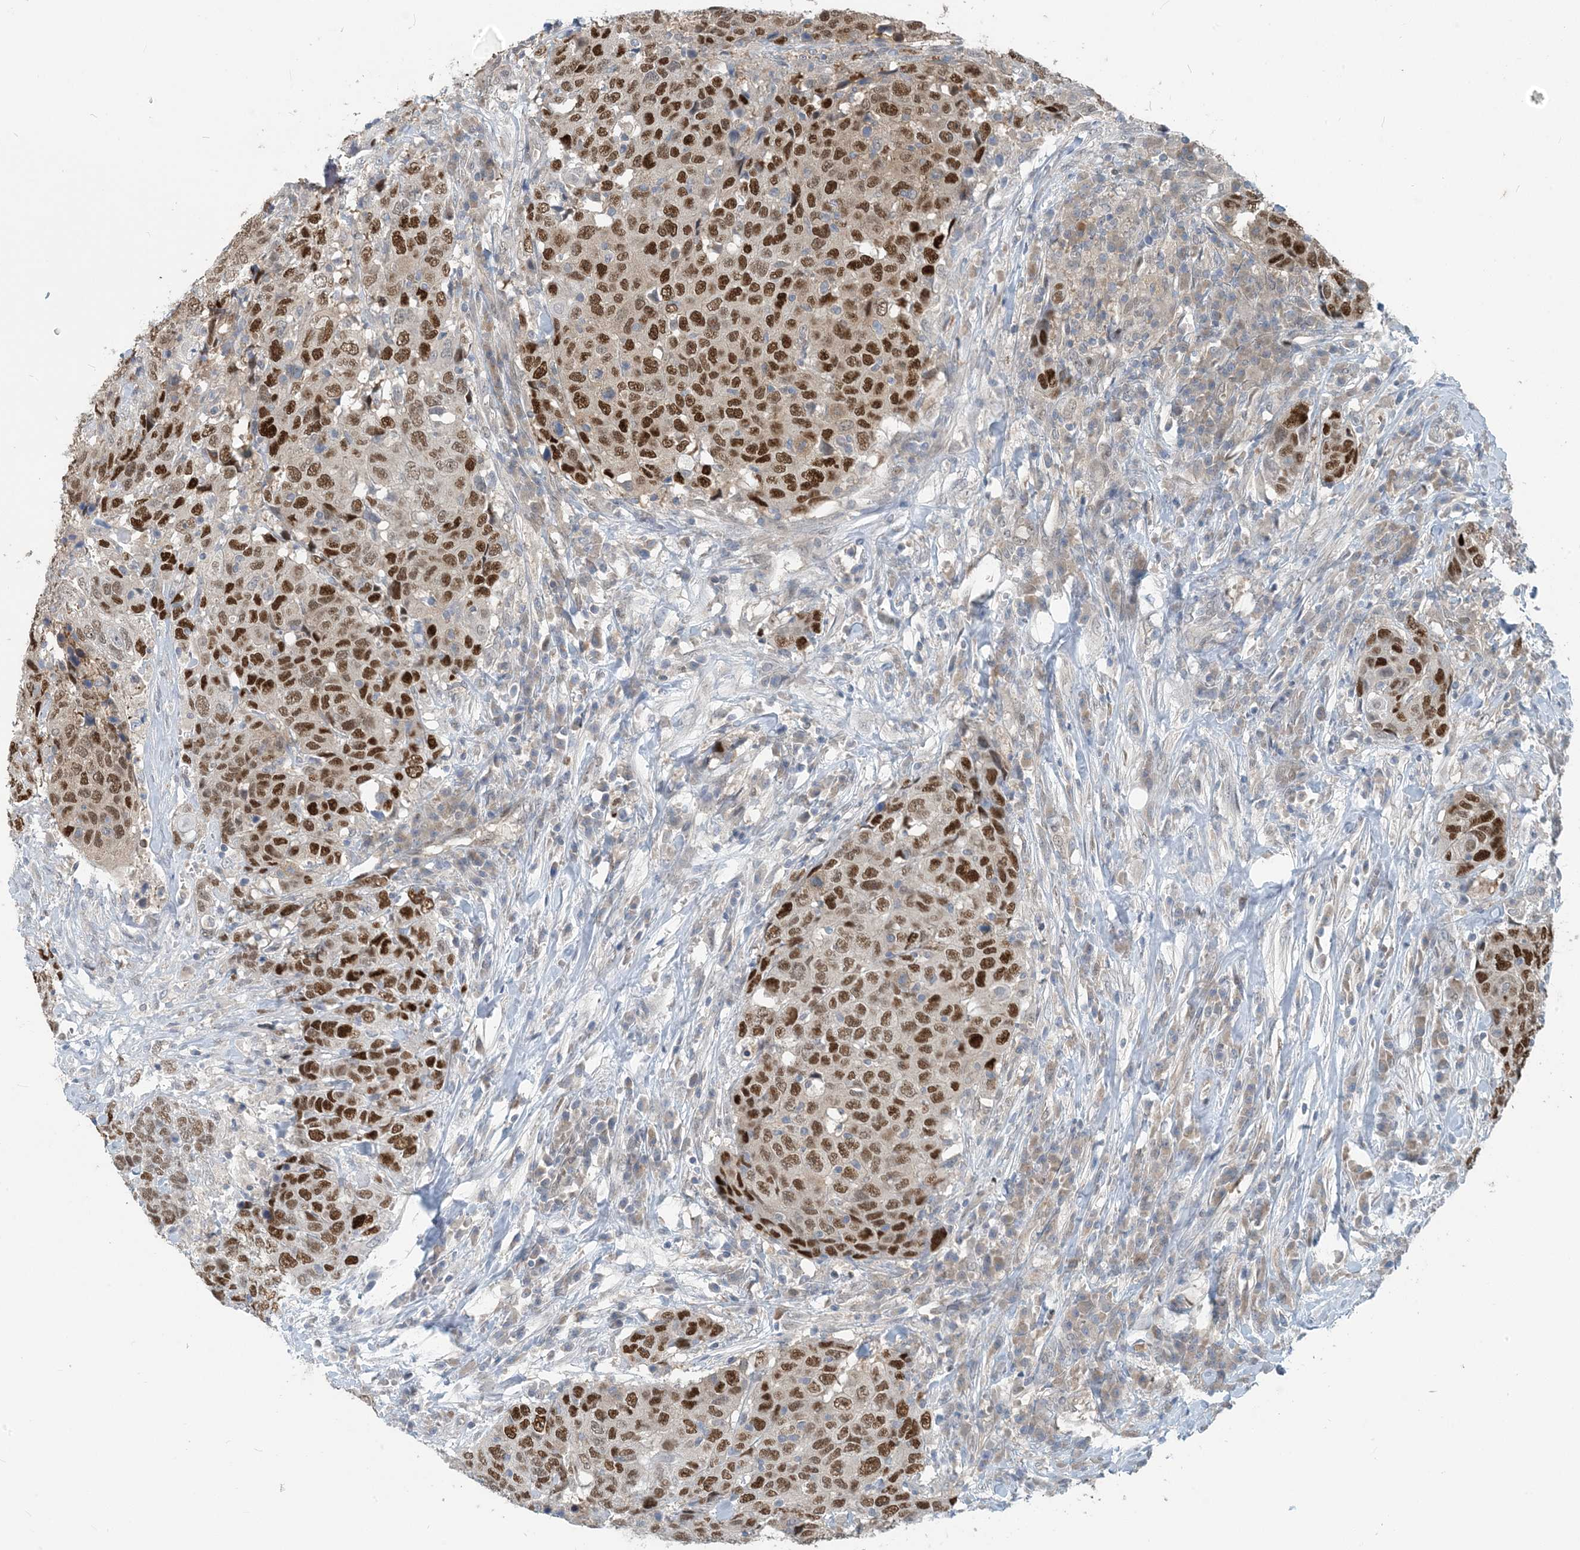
{"staining": {"intensity": "strong", "quantity": ">75%", "location": "nuclear"}, "tissue": "head and neck cancer", "cell_type": "Tumor cells", "image_type": "cancer", "snomed": [{"axis": "morphology", "description": "Squamous cell carcinoma, NOS"}, {"axis": "topography", "description": "Head-Neck"}], "caption": "Head and neck cancer (squamous cell carcinoma) stained for a protein displays strong nuclear positivity in tumor cells.", "gene": "ZC3H12A", "patient": {"sex": "male", "age": 66}}